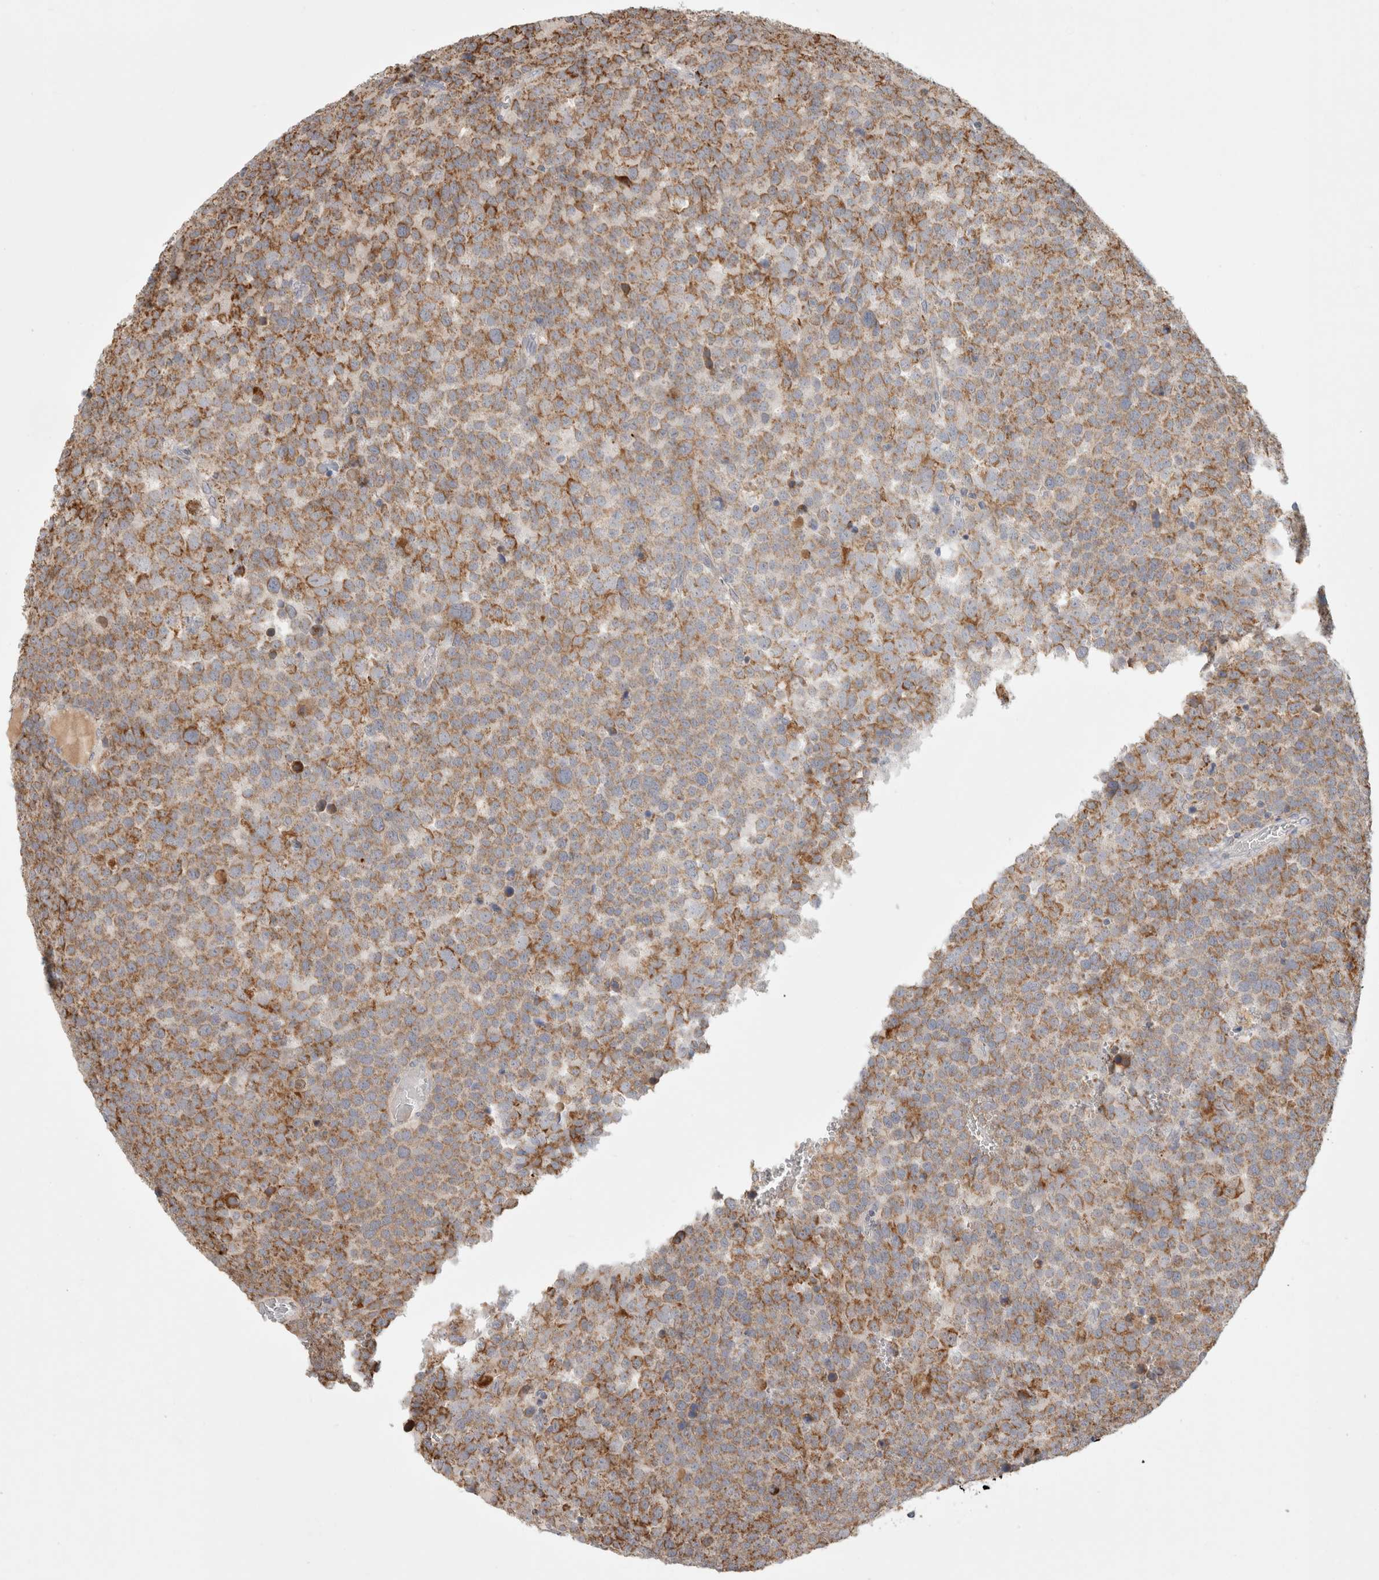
{"staining": {"intensity": "moderate", "quantity": ">75%", "location": "cytoplasmic/membranous"}, "tissue": "testis cancer", "cell_type": "Tumor cells", "image_type": "cancer", "snomed": [{"axis": "morphology", "description": "Seminoma, NOS"}, {"axis": "topography", "description": "Testis"}], "caption": "Brown immunohistochemical staining in seminoma (testis) shows moderate cytoplasmic/membranous staining in approximately >75% of tumor cells.", "gene": "HROB", "patient": {"sex": "male", "age": 71}}